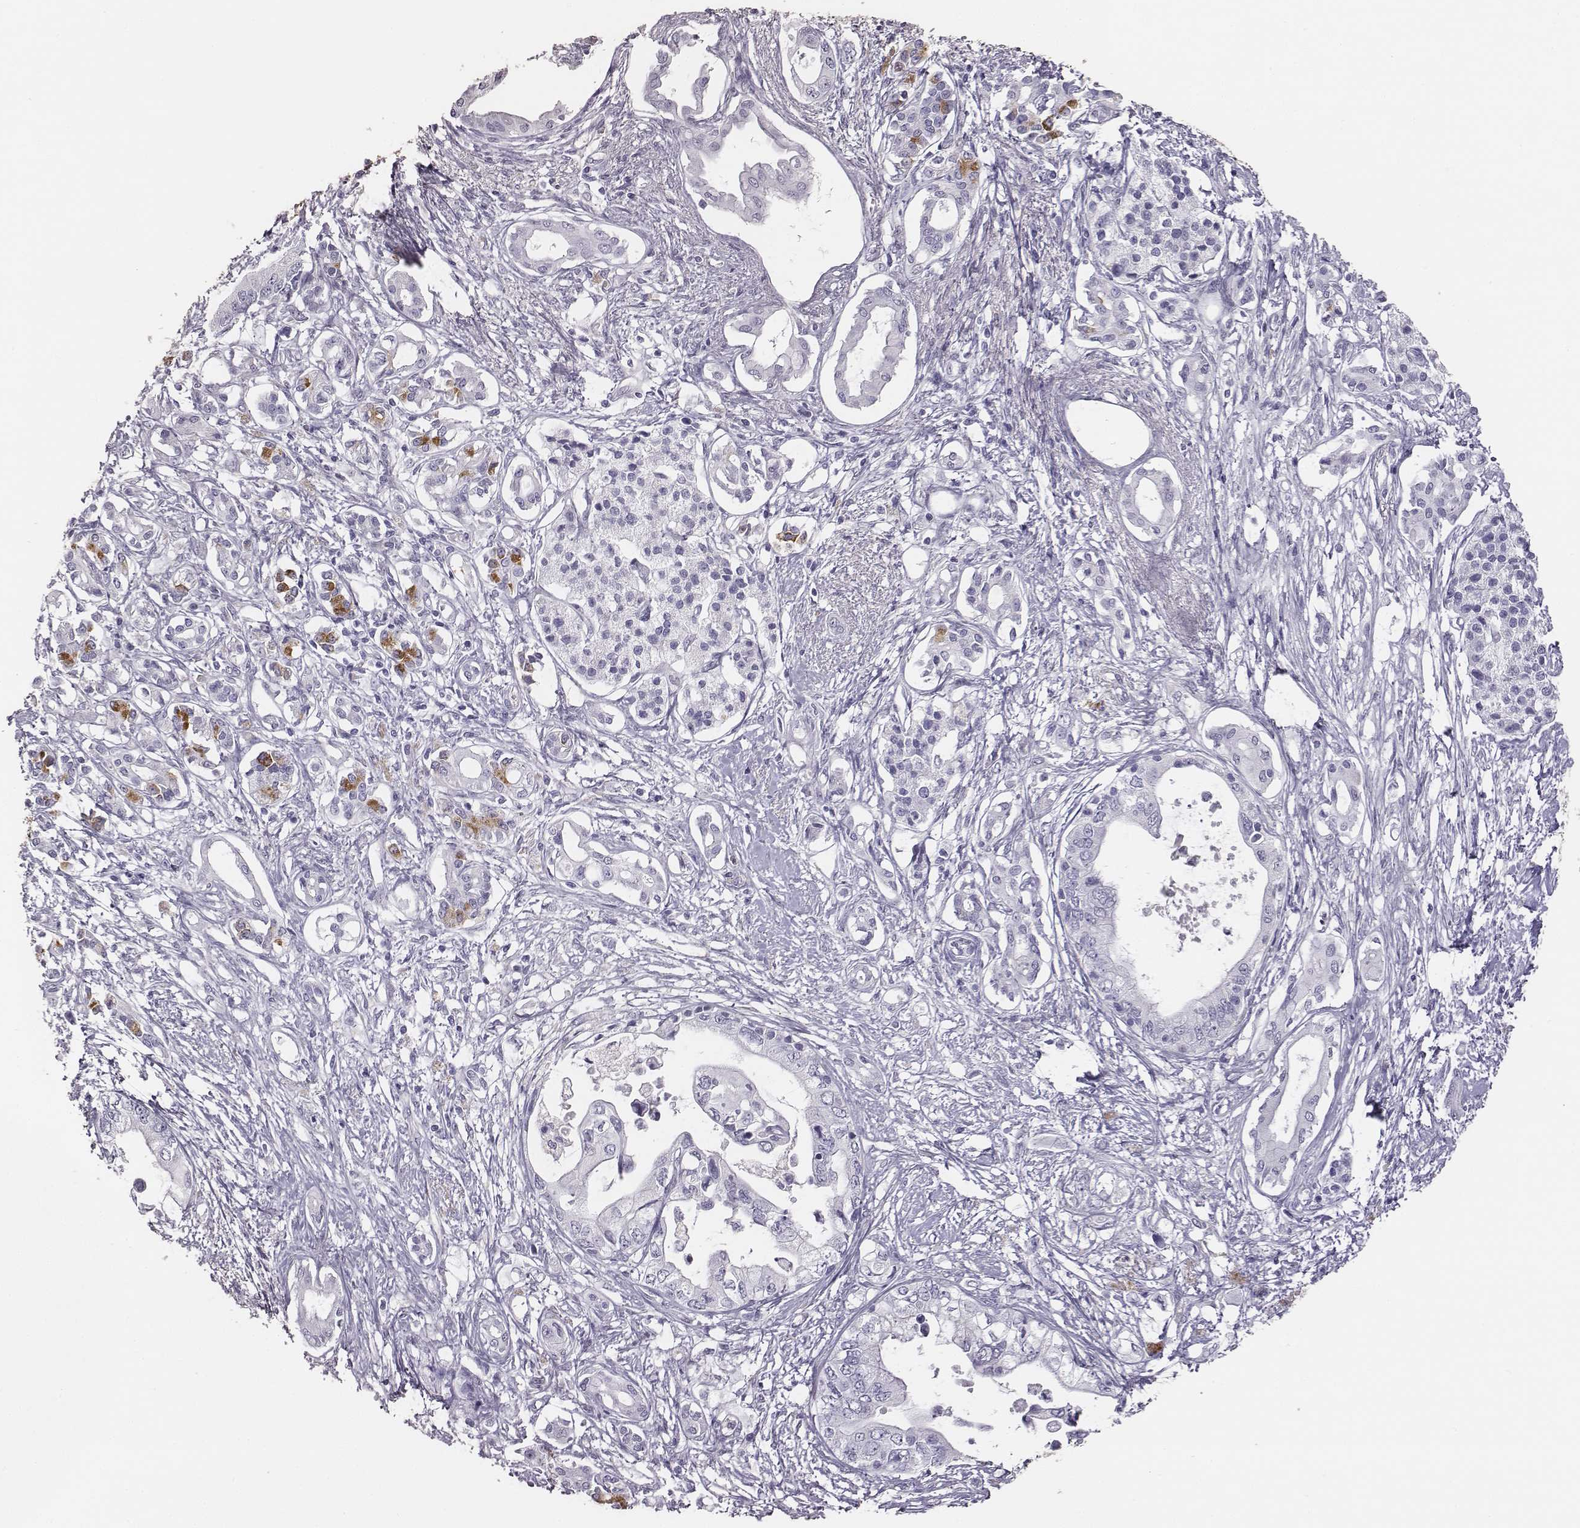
{"staining": {"intensity": "negative", "quantity": "none", "location": "none"}, "tissue": "pancreatic cancer", "cell_type": "Tumor cells", "image_type": "cancer", "snomed": [{"axis": "morphology", "description": "Adenocarcinoma, NOS"}, {"axis": "topography", "description": "Pancreas"}], "caption": "A histopathology image of pancreatic adenocarcinoma stained for a protein demonstrates no brown staining in tumor cells. Nuclei are stained in blue.", "gene": "GUCA1A", "patient": {"sex": "female", "age": 63}}